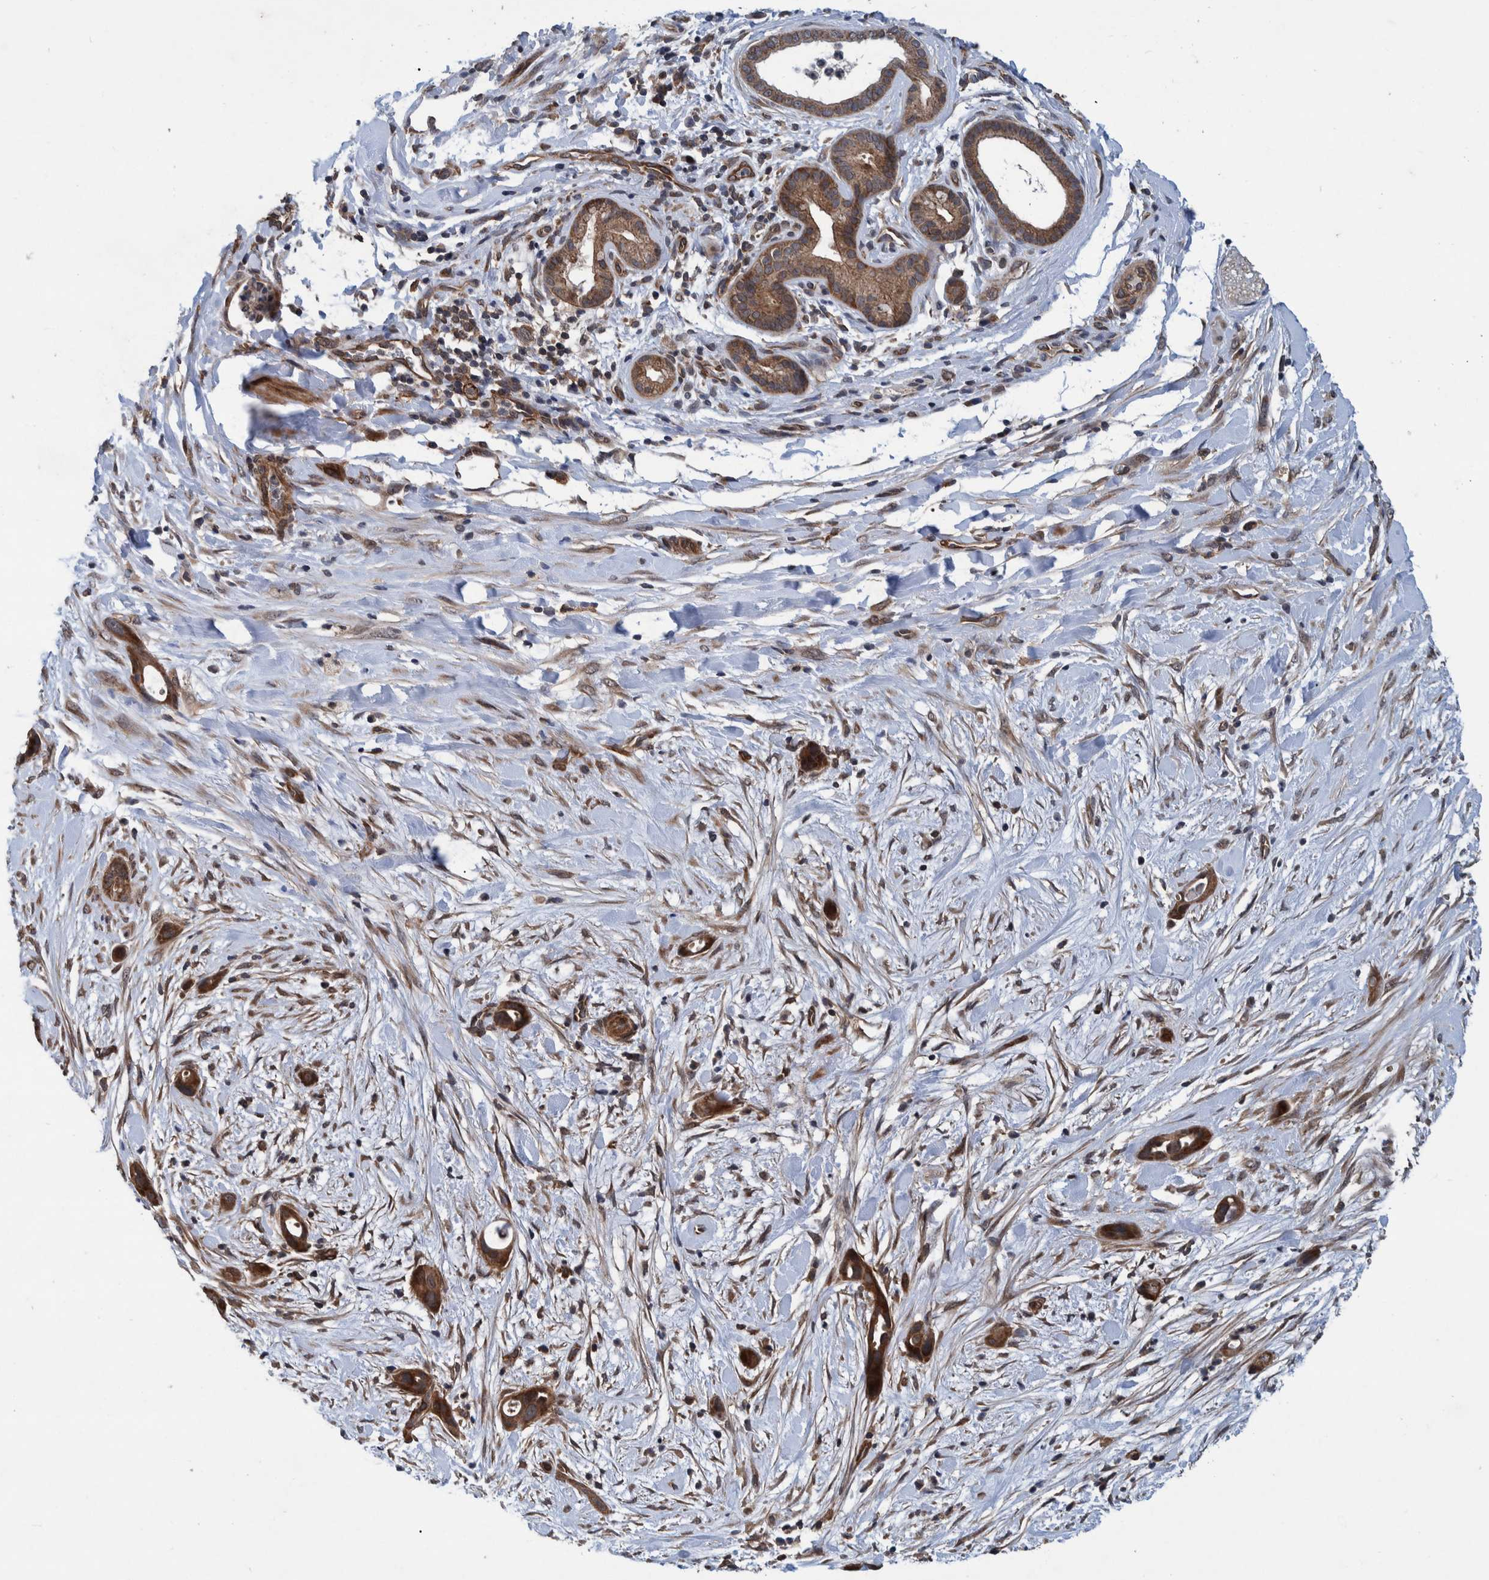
{"staining": {"intensity": "strong", "quantity": ">75%", "location": "cytoplasmic/membranous"}, "tissue": "pancreatic cancer", "cell_type": "Tumor cells", "image_type": "cancer", "snomed": [{"axis": "morphology", "description": "Adenocarcinoma, NOS"}, {"axis": "topography", "description": "Pancreas"}], "caption": "Human adenocarcinoma (pancreatic) stained for a protein (brown) exhibits strong cytoplasmic/membranous positive staining in about >75% of tumor cells.", "gene": "MRPS7", "patient": {"sex": "male", "age": 59}}